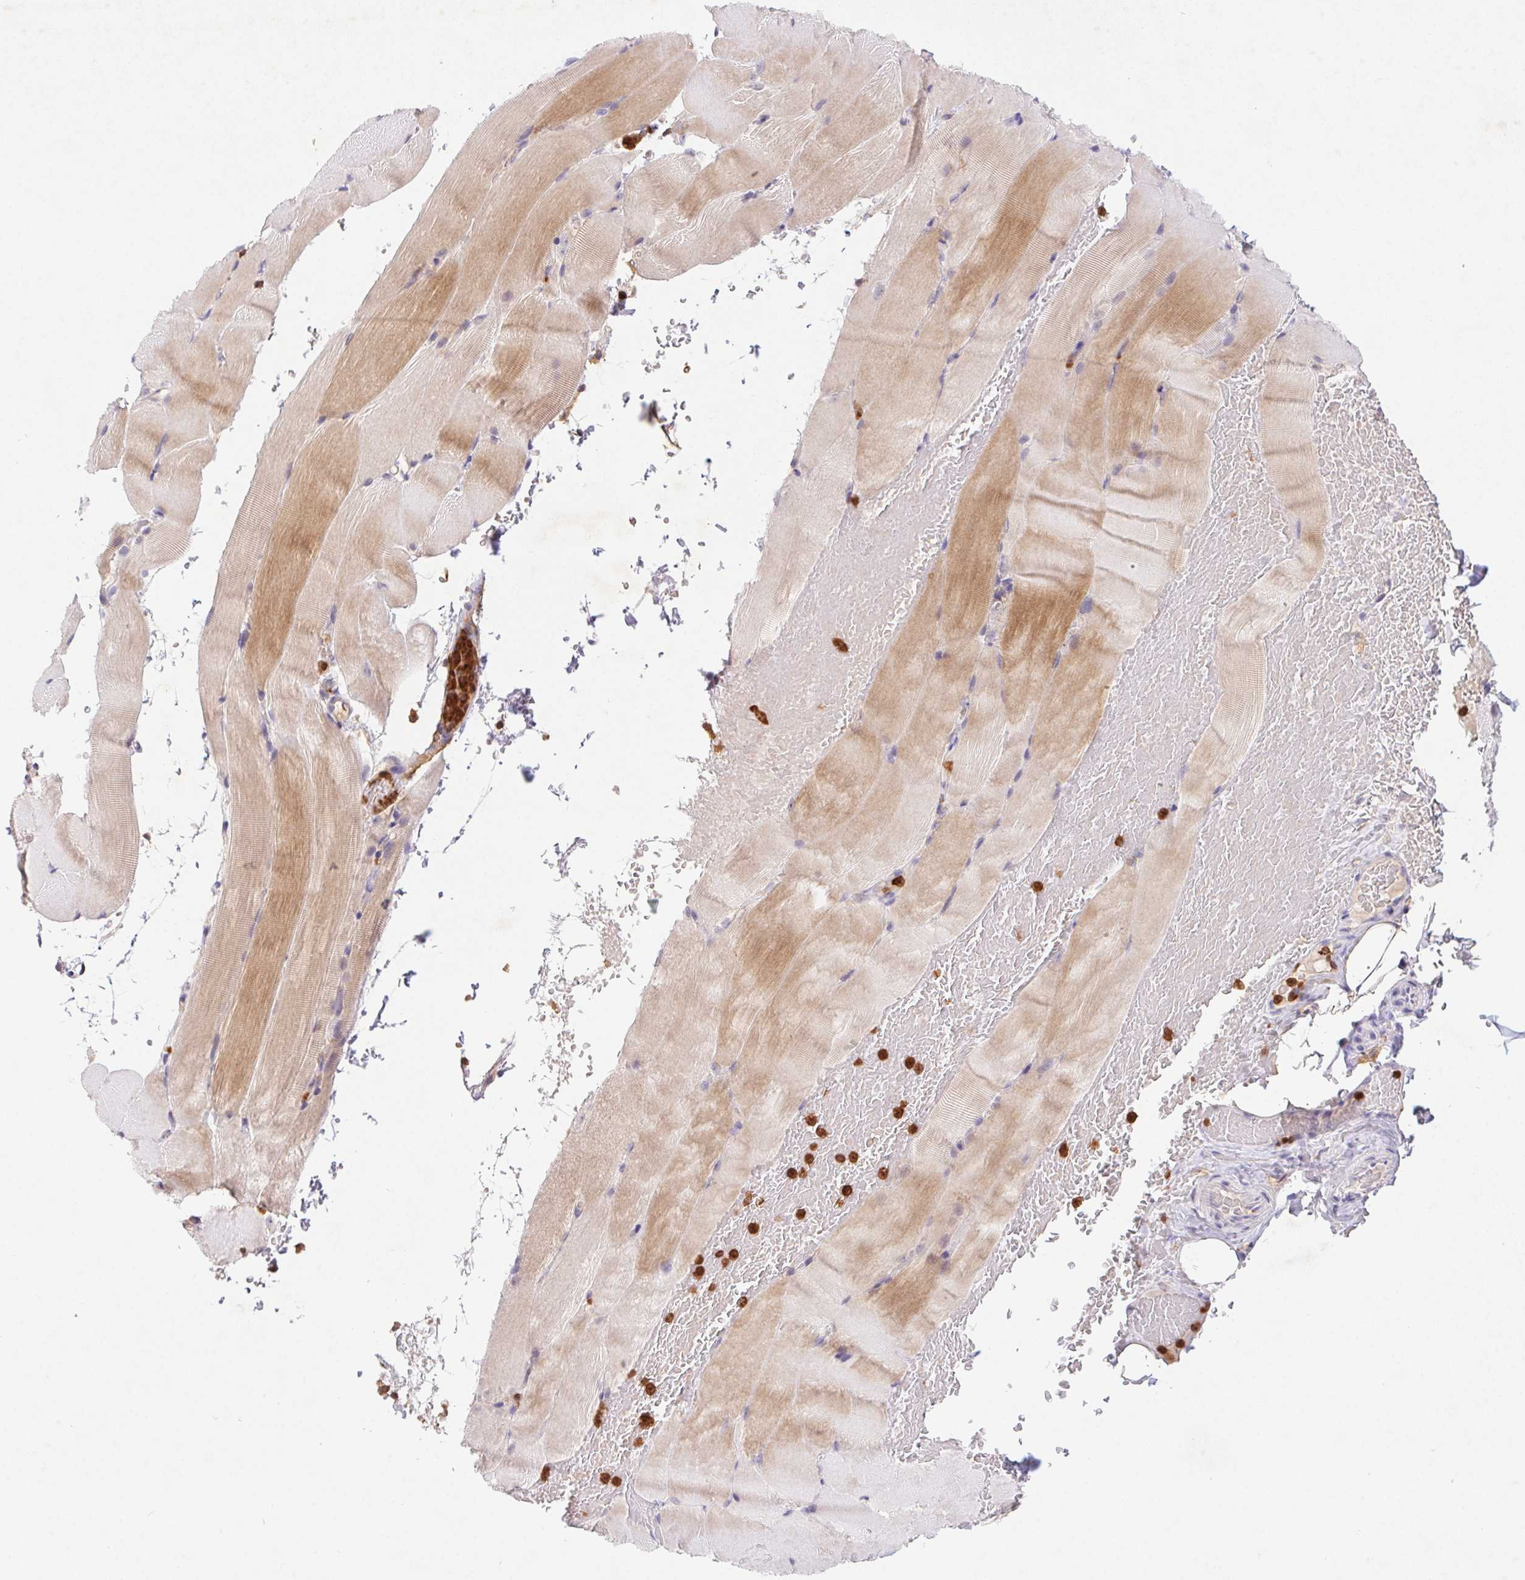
{"staining": {"intensity": "moderate", "quantity": "<25%", "location": "cytoplasmic/membranous"}, "tissue": "skeletal muscle", "cell_type": "Myocytes", "image_type": "normal", "snomed": [{"axis": "morphology", "description": "Normal tissue, NOS"}, {"axis": "topography", "description": "Skeletal muscle"}], "caption": "Skeletal muscle stained for a protein reveals moderate cytoplasmic/membranous positivity in myocytes. Using DAB (brown) and hematoxylin (blue) stains, captured at high magnification using brightfield microscopy.", "gene": "APBB1IP", "patient": {"sex": "female", "age": 37}}